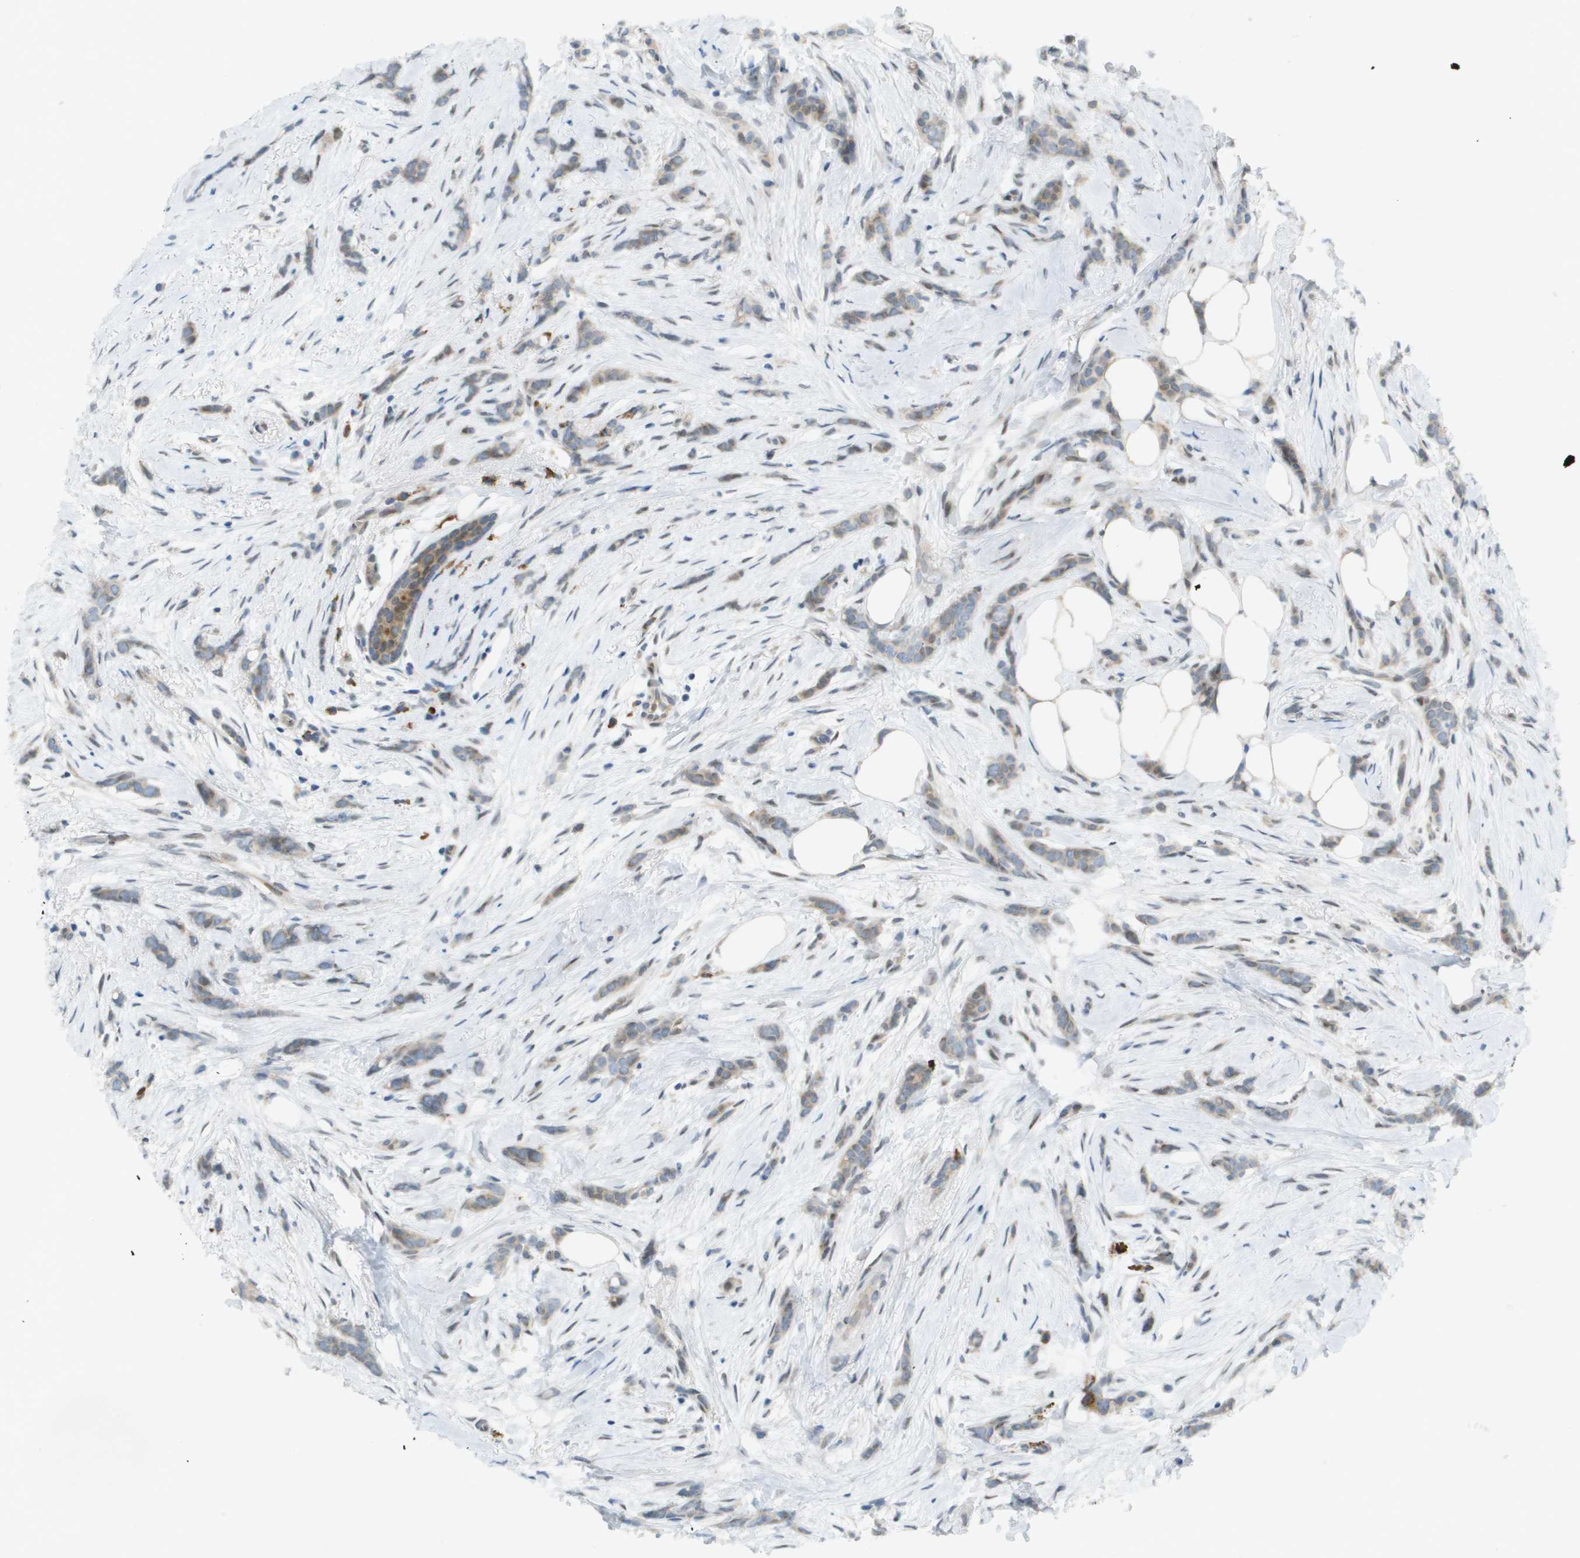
{"staining": {"intensity": "weak", "quantity": ">75%", "location": "cytoplasmic/membranous"}, "tissue": "breast cancer", "cell_type": "Tumor cells", "image_type": "cancer", "snomed": [{"axis": "morphology", "description": "Lobular carcinoma, in situ"}, {"axis": "morphology", "description": "Lobular carcinoma"}, {"axis": "topography", "description": "Breast"}], "caption": "DAB immunohistochemical staining of human breast cancer (lobular carcinoma) reveals weak cytoplasmic/membranous protein positivity in approximately >75% of tumor cells.", "gene": "CACNB4", "patient": {"sex": "female", "age": 41}}